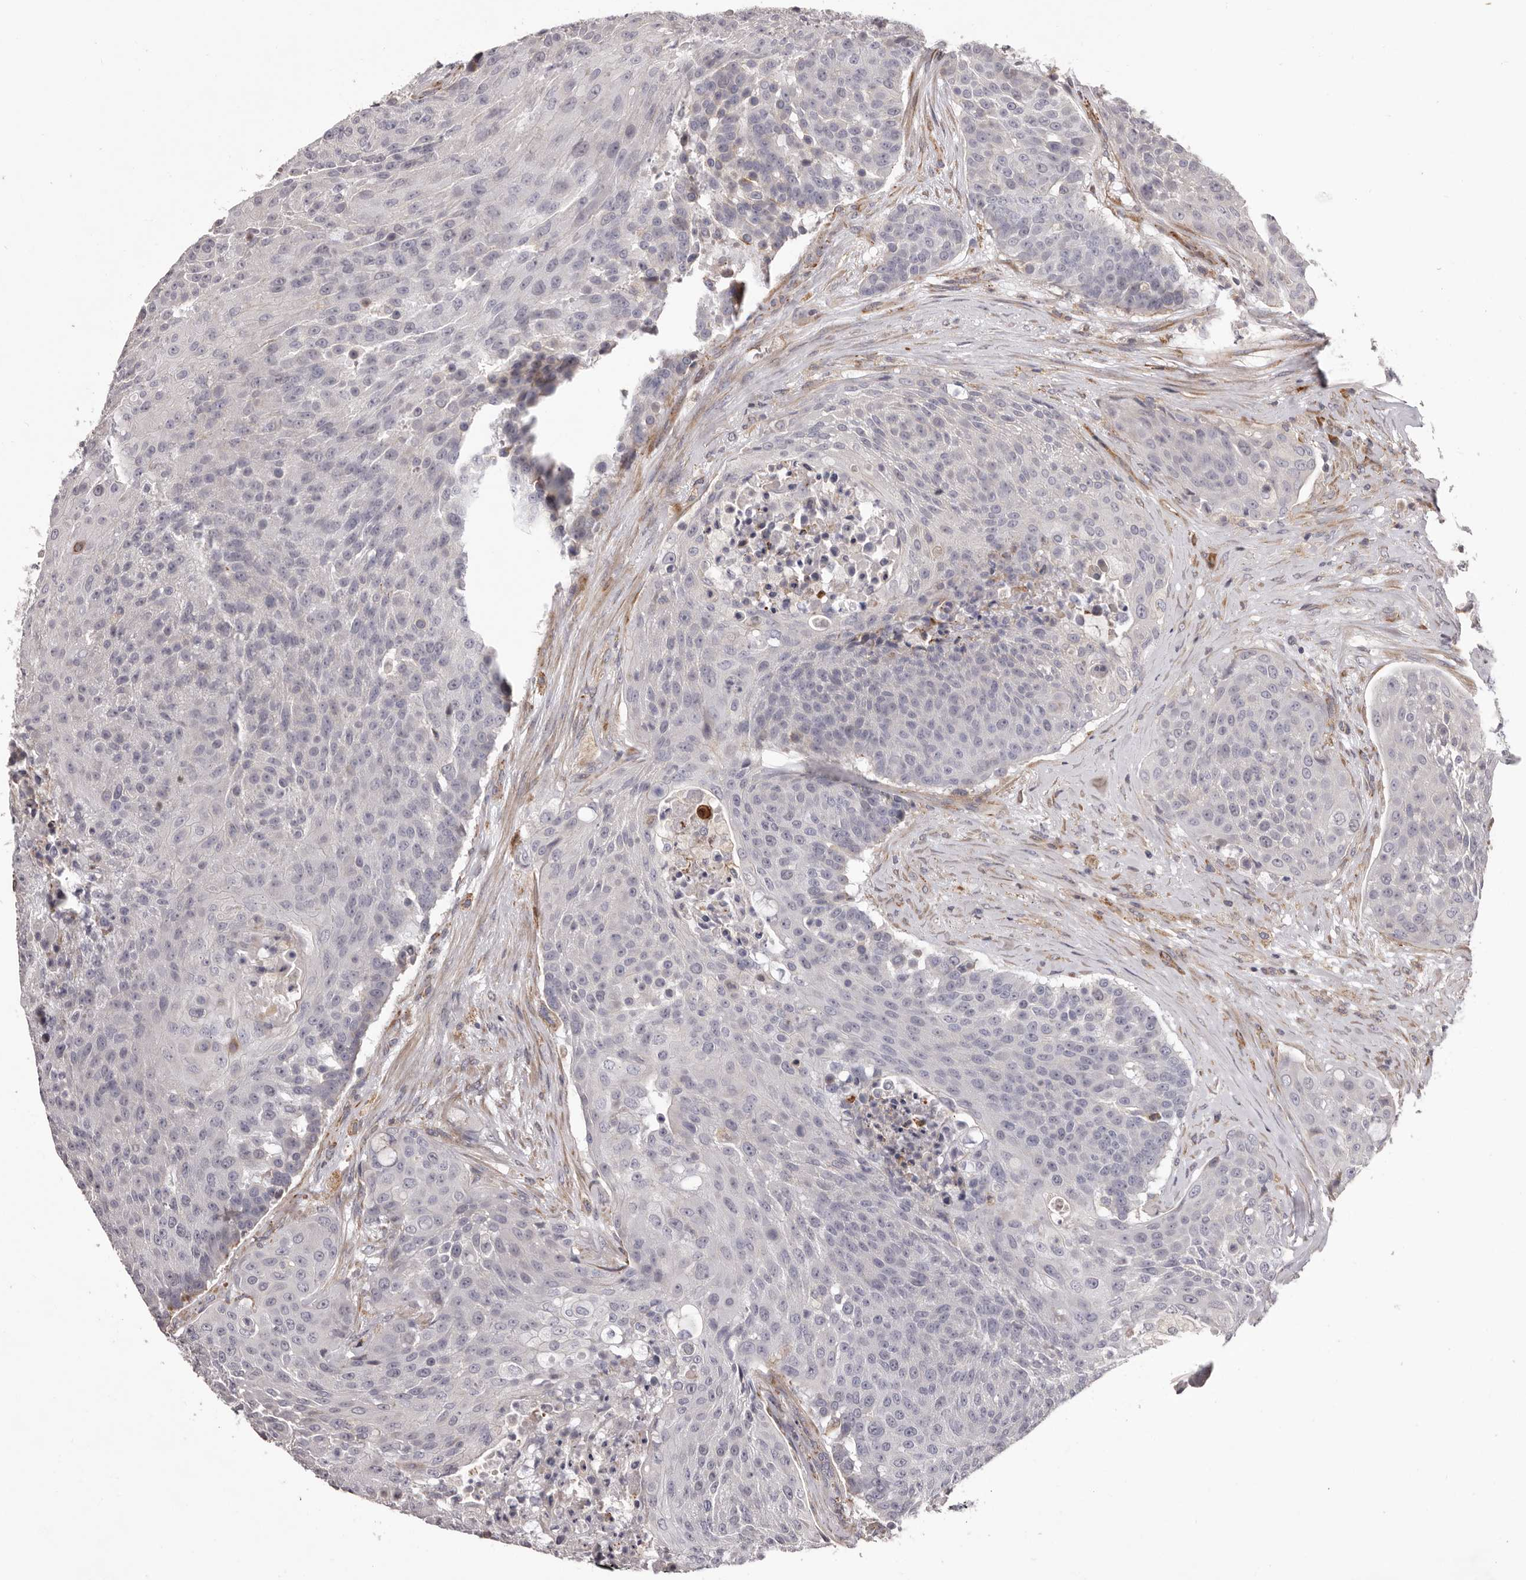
{"staining": {"intensity": "negative", "quantity": "none", "location": "none"}, "tissue": "urothelial cancer", "cell_type": "Tumor cells", "image_type": "cancer", "snomed": [{"axis": "morphology", "description": "Urothelial carcinoma, High grade"}, {"axis": "topography", "description": "Urinary bladder"}], "caption": "This is an immunohistochemistry micrograph of urothelial cancer. There is no positivity in tumor cells.", "gene": "ALPK1", "patient": {"sex": "female", "age": 63}}